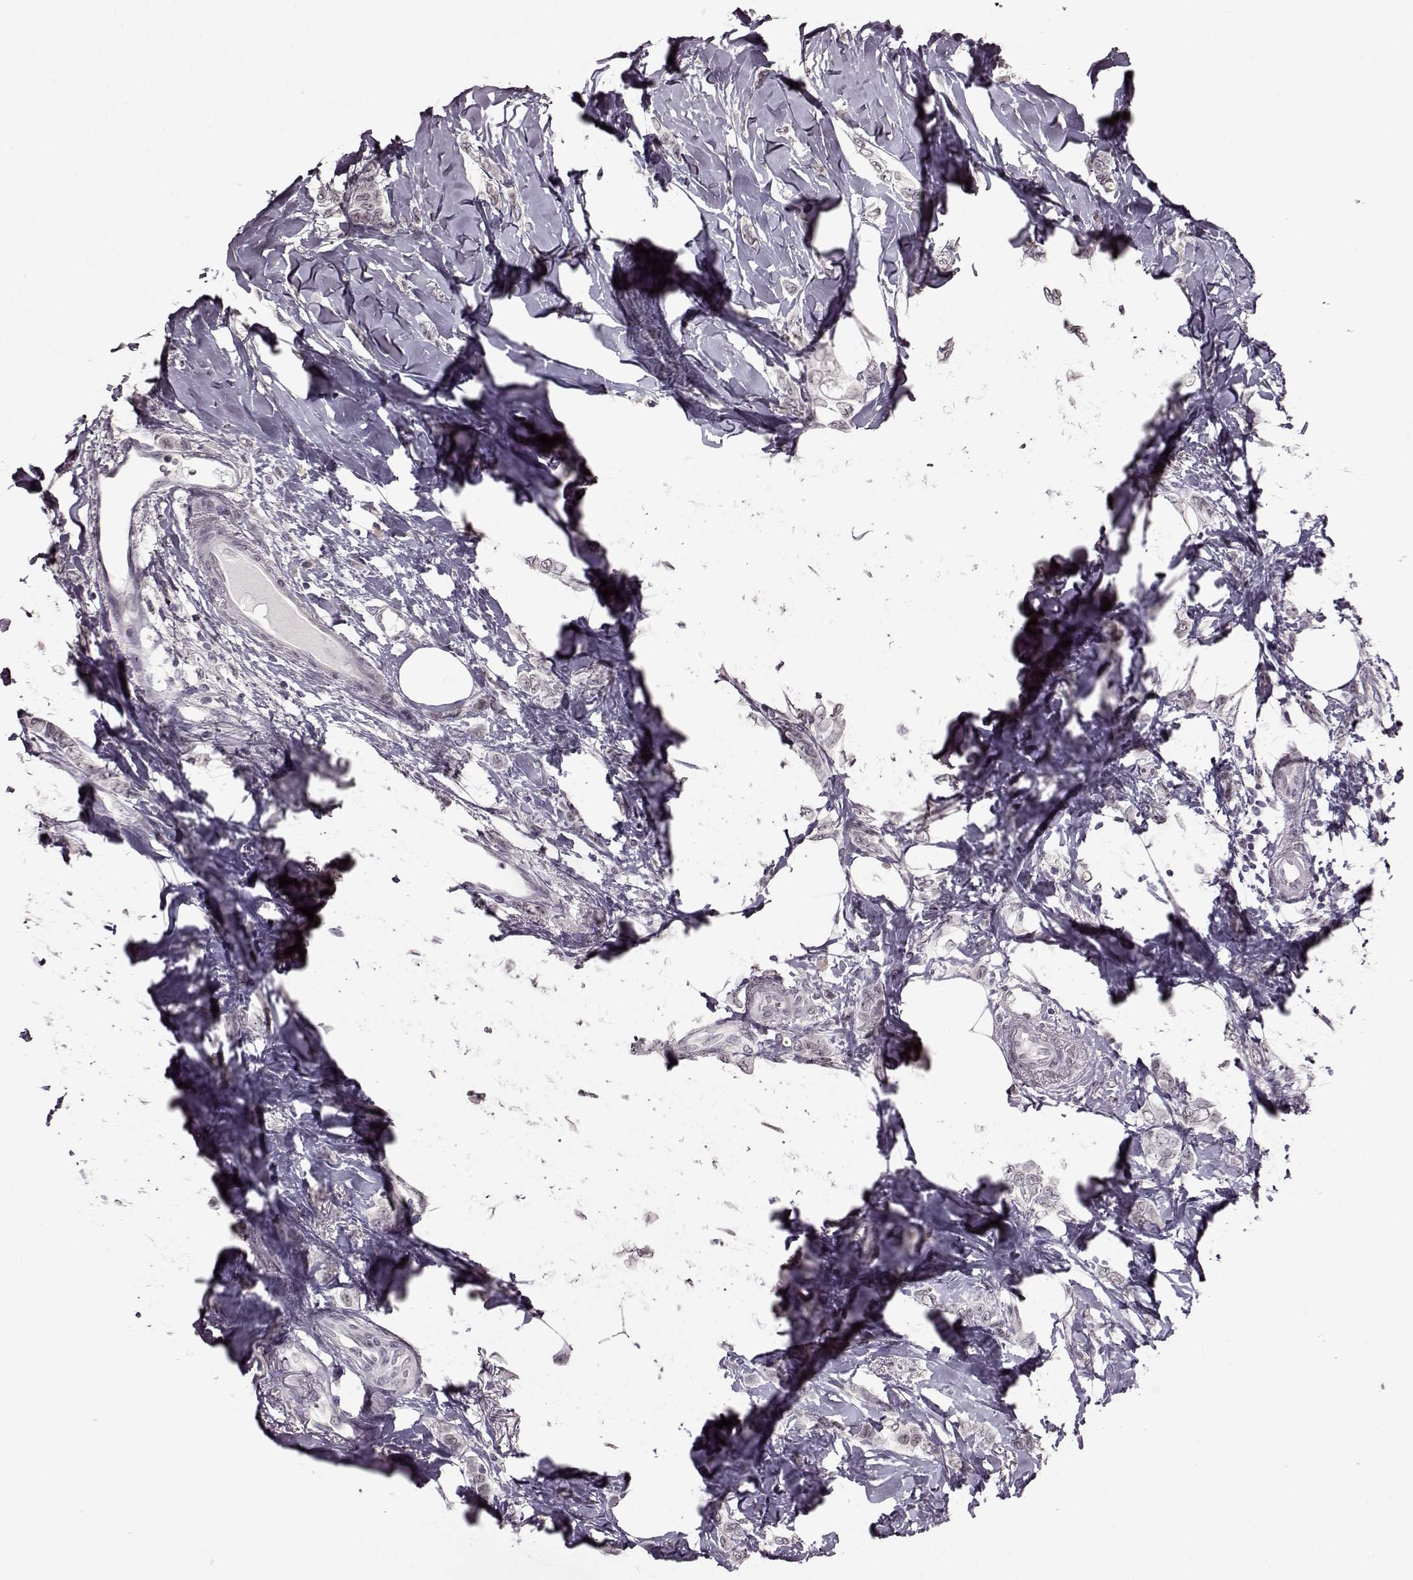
{"staining": {"intensity": "negative", "quantity": "none", "location": "none"}, "tissue": "breast cancer", "cell_type": "Tumor cells", "image_type": "cancer", "snomed": [{"axis": "morphology", "description": "Lobular carcinoma"}, {"axis": "topography", "description": "Breast"}], "caption": "Micrograph shows no protein positivity in tumor cells of breast lobular carcinoma tissue. (DAB (3,3'-diaminobenzidine) immunohistochemistry (IHC), high magnification).", "gene": "STX1B", "patient": {"sex": "female", "age": 66}}